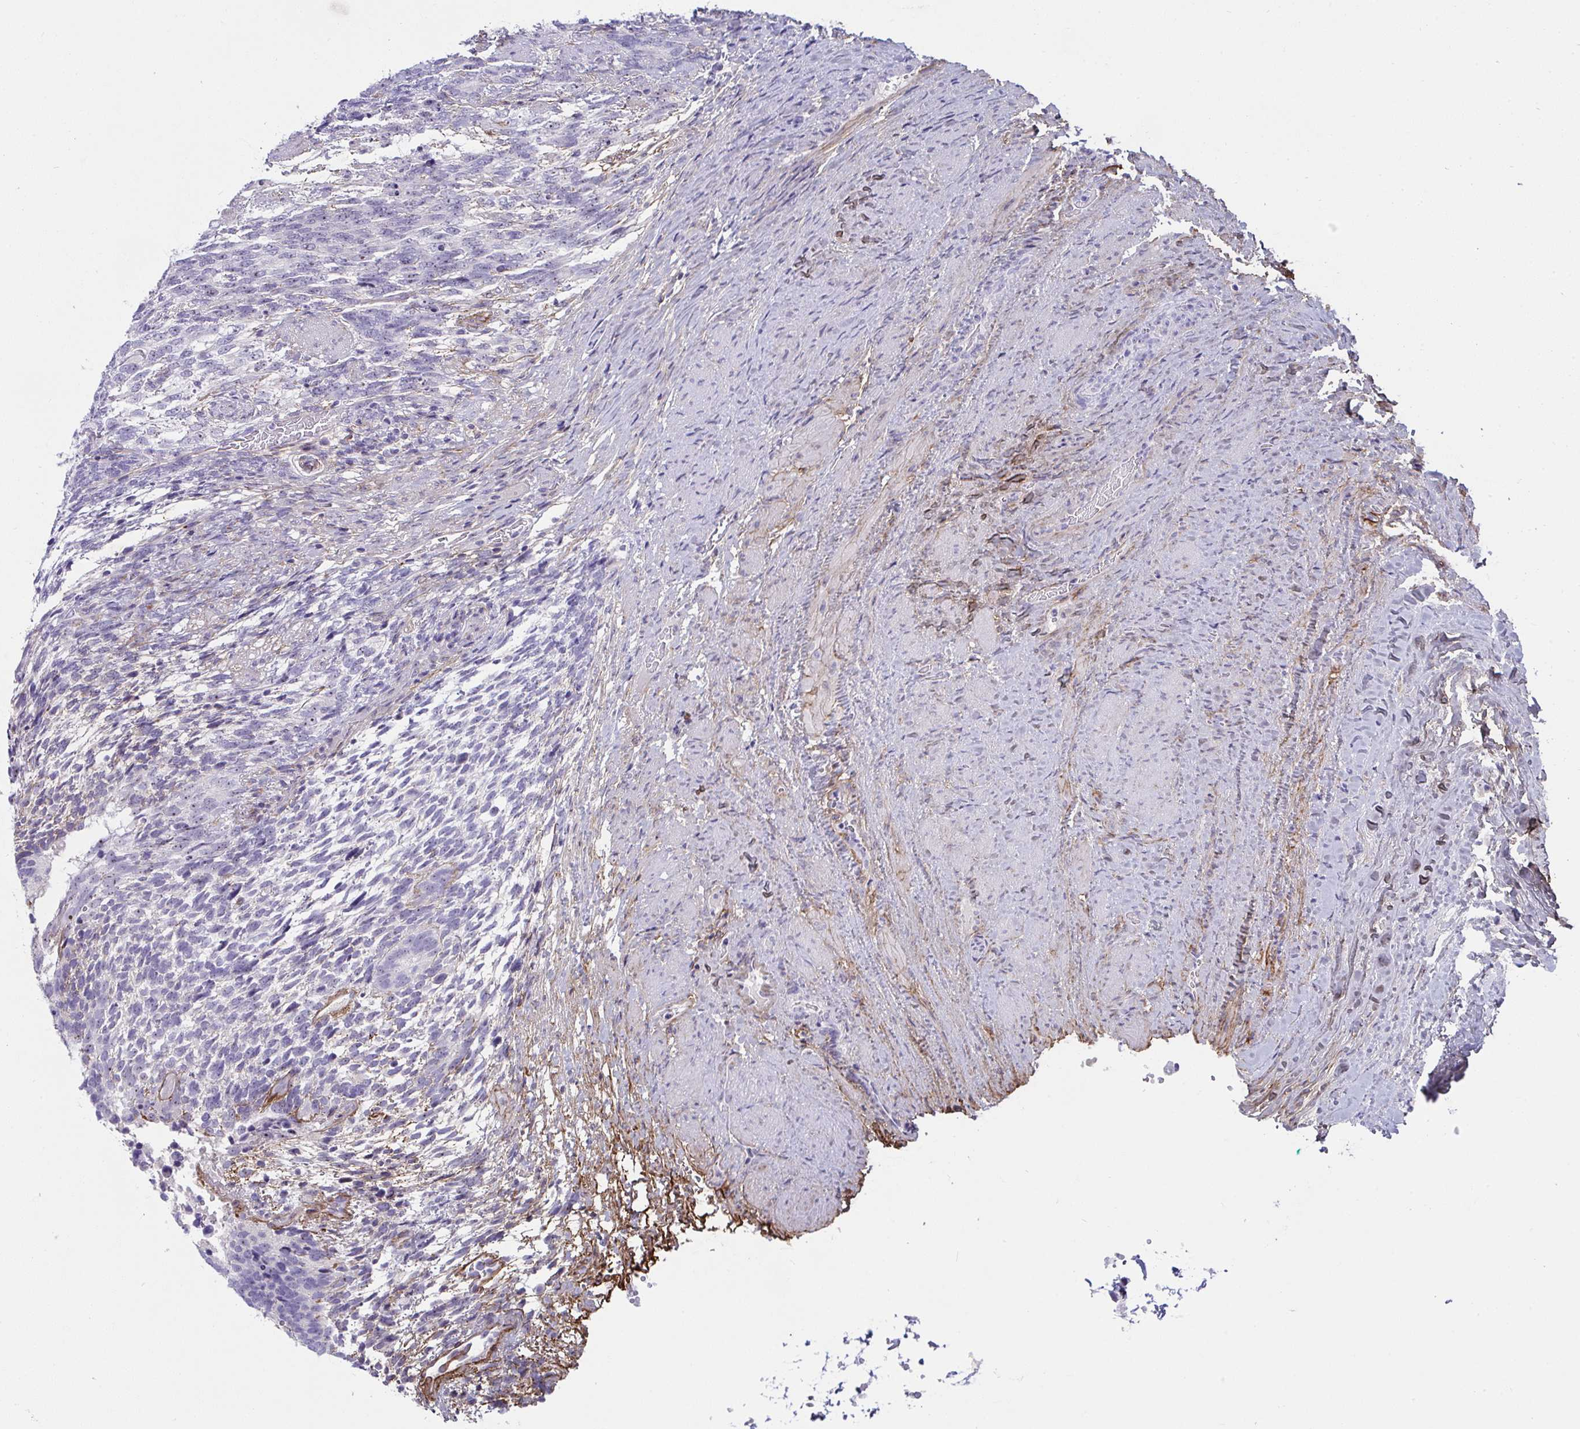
{"staining": {"intensity": "negative", "quantity": "none", "location": "none"}, "tissue": "testis cancer", "cell_type": "Tumor cells", "image_type": "cancer", "snomed": [{"axis": "morphology", "description": "Carcinoma, Embryonal, NOS"}, {"axis": "topography", "description": "Testis"}], "caption": "Tumor cells are negative for protein expression in human embryonal carcinoma (testis).", "gene": "LHFPL6", "patient": {"sex": "male", "age": 23}}